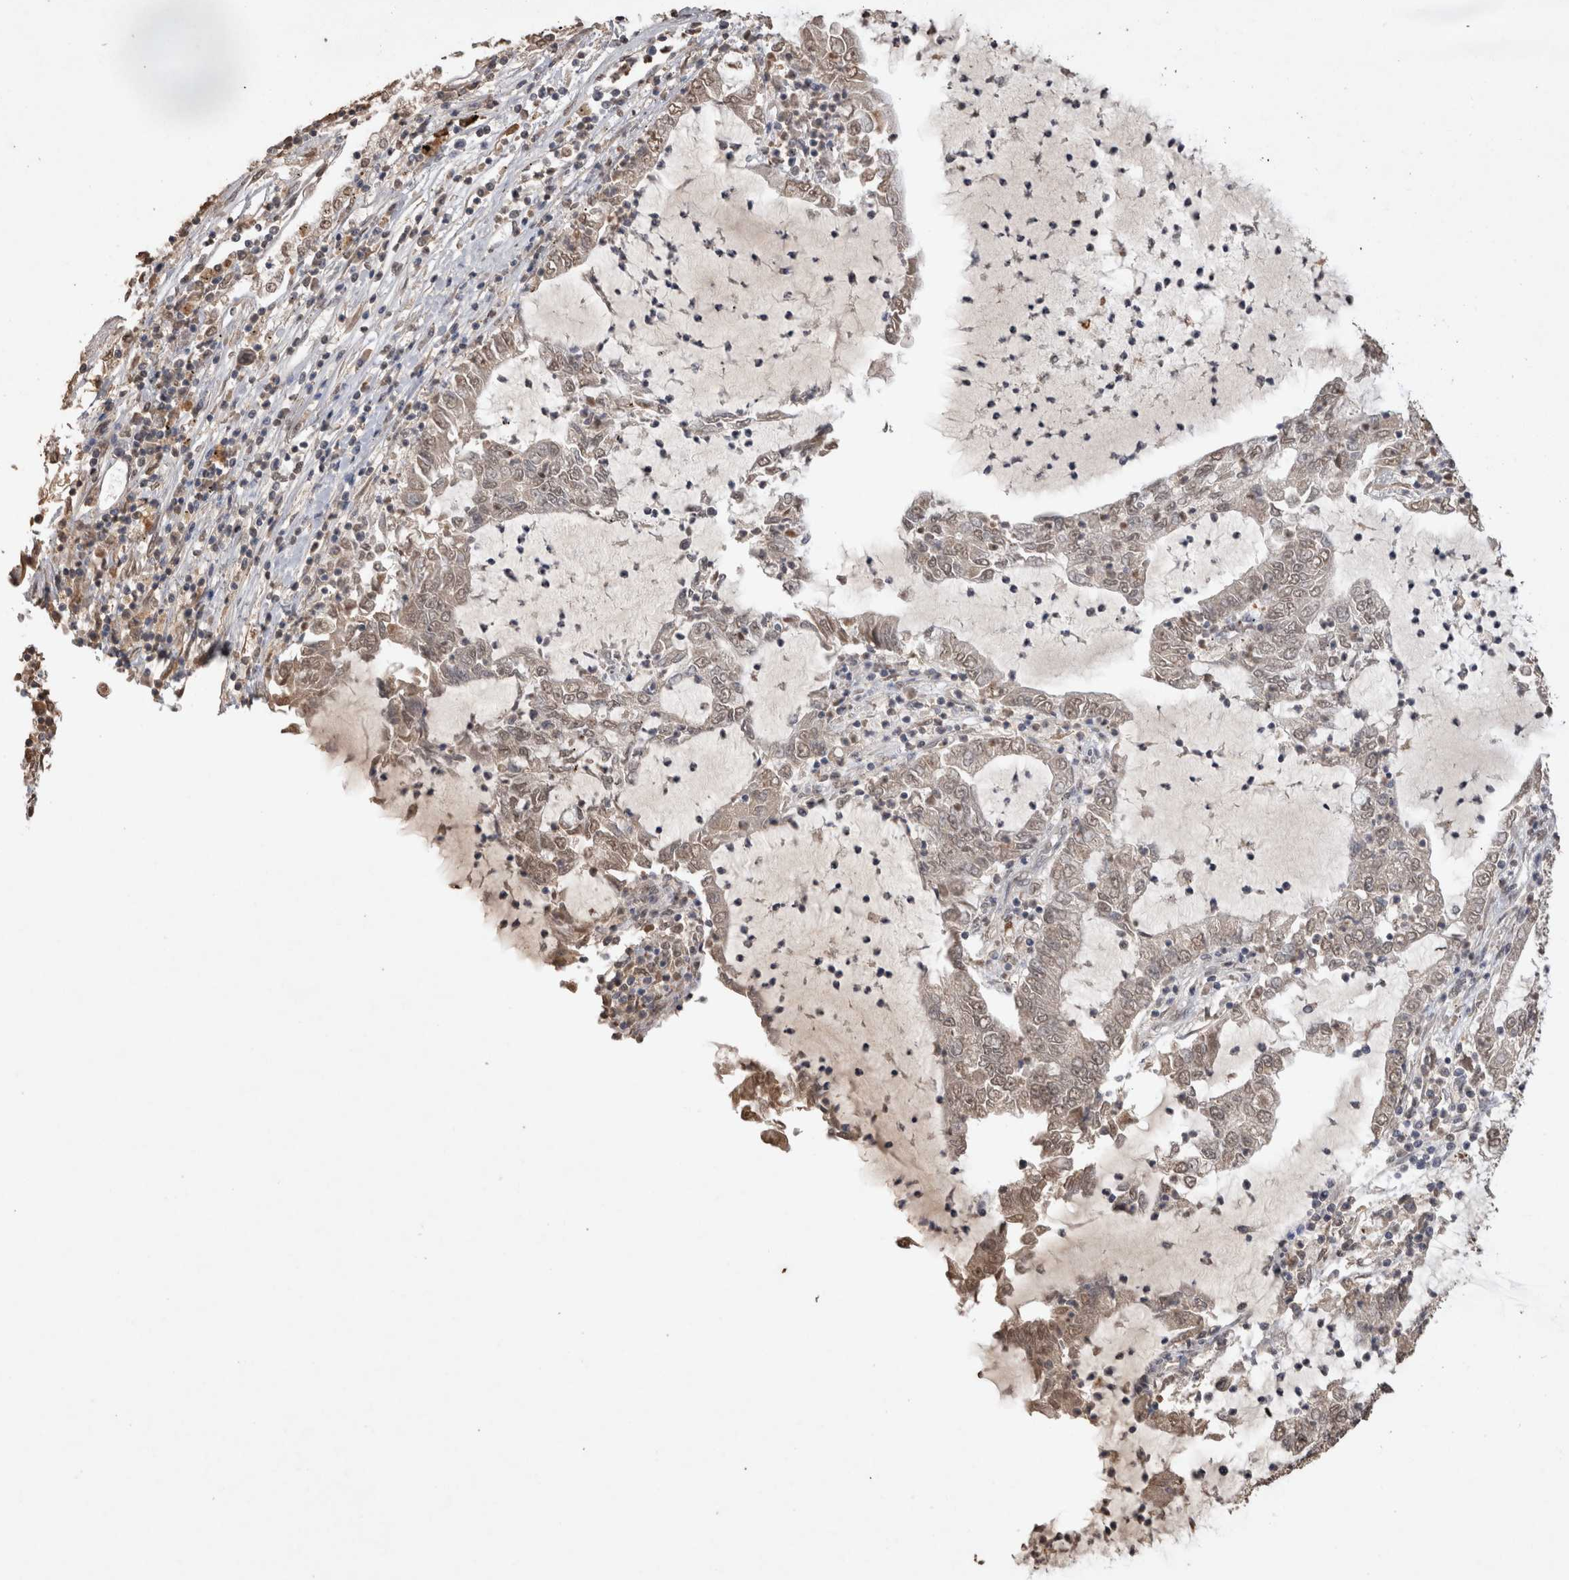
{"staining": {"intensity": "weak", "quantity": "25%-75%", "location": "nuclear"}, "tissue": "lung cancer", "cell_type": "Tumor cells", "image_type": "cancer", "snomed": [{"axis": "morphology", "description": "Adenocarcinoma, NOS"}, {"axis": "topography", "description": "Lung"}], "caption": "A low amount of weak nuclear staining is identified in about 25%-75% of tumor cells in lung adenocarcinoma tissue.", "gene": "MLX", "patient": {"sex": "female", "age": 51}}